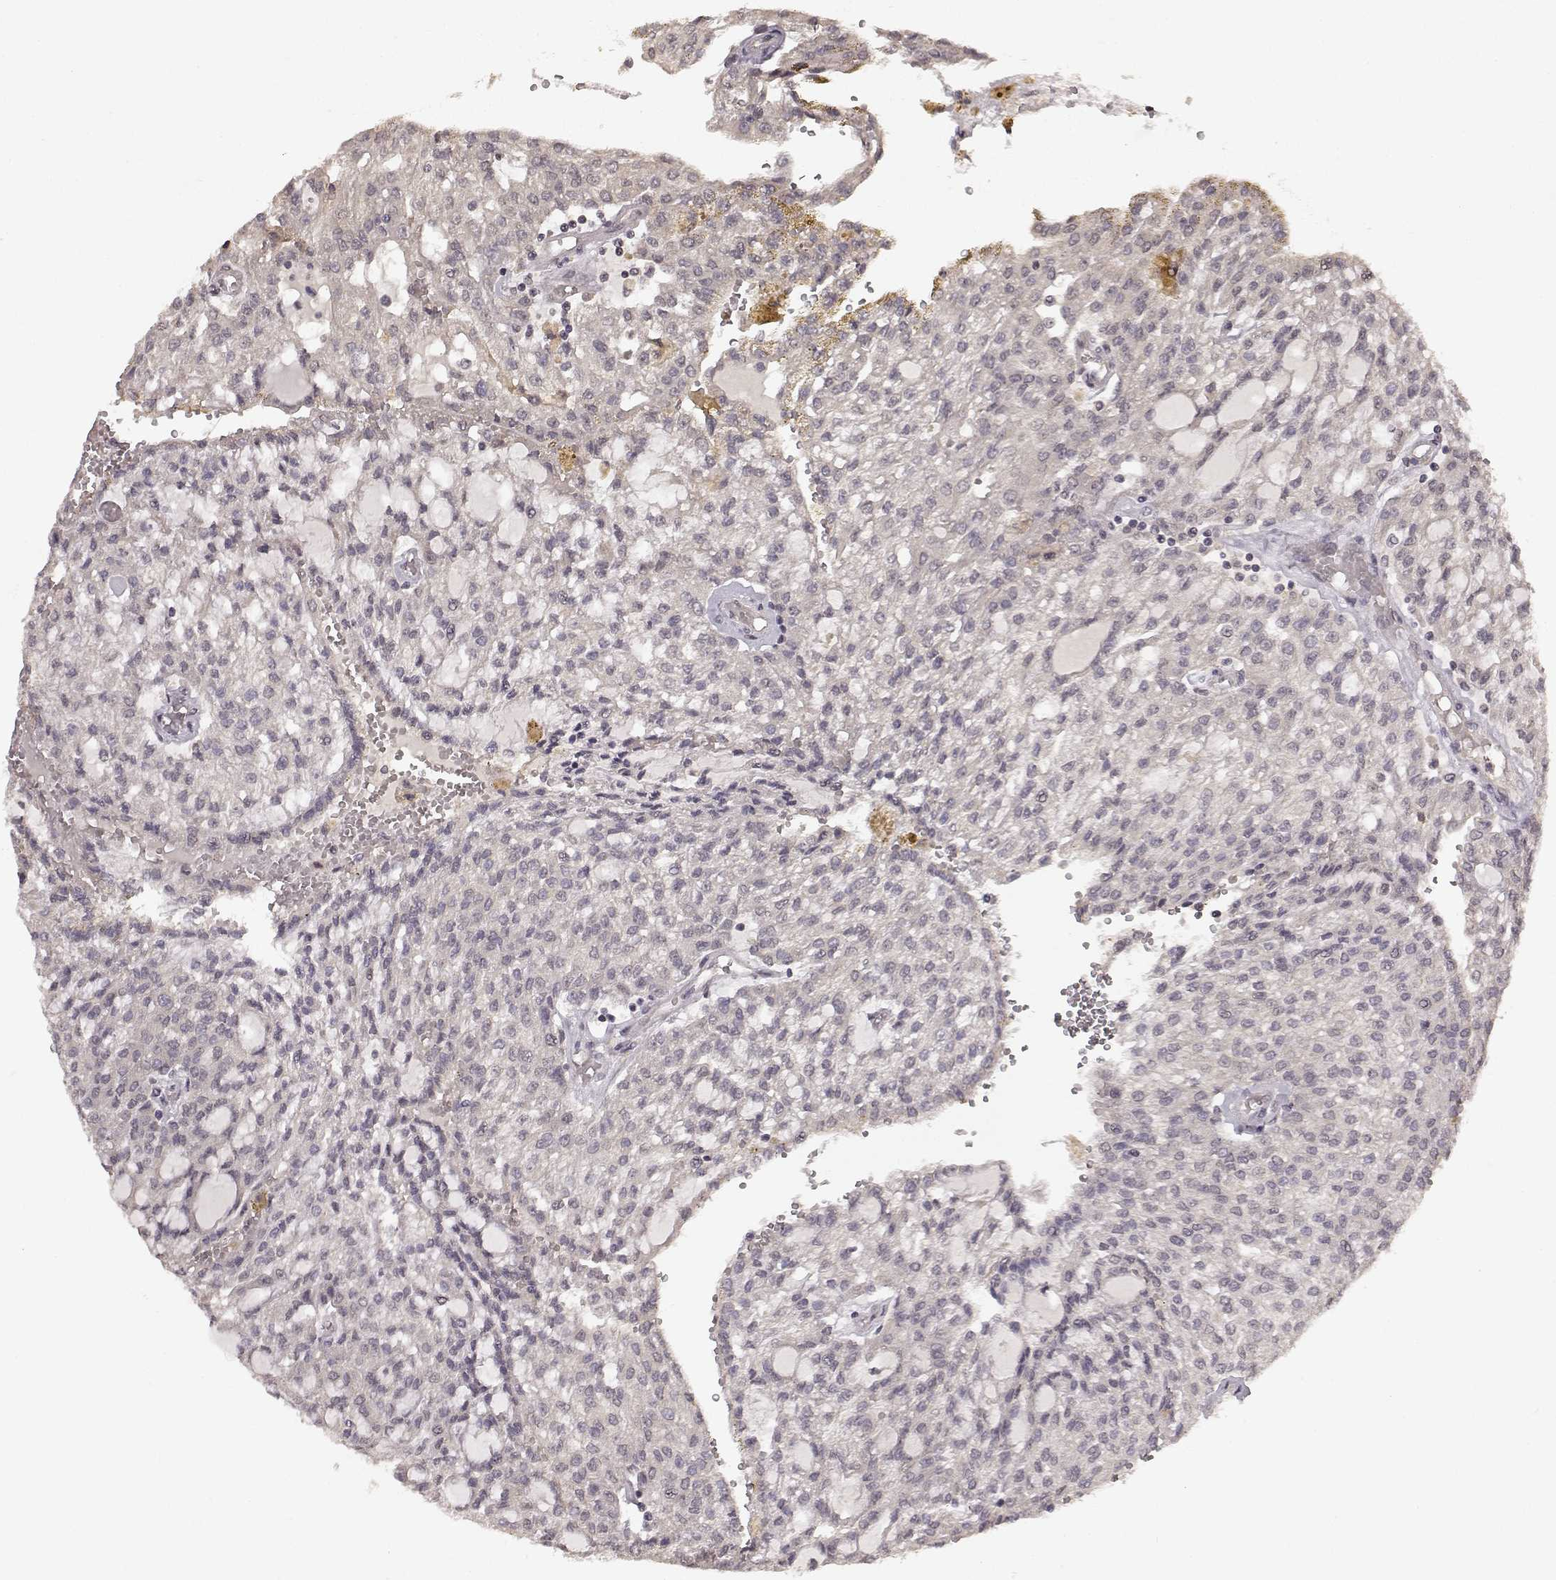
{"staining": {"intensity": "negative", "quantity": "none", "location": "none"}, "tissue": "renal cancer", "cell_type": "Tumor cells", "image_type": "cancer", "snomed": [{"axis": "morphology", "description": "Adenocarcinoma, NOS"}, {"axis": "topography", "description": "Kidney"}], "caption": "Tumor cells show no significant positivity in adenocarcinoma (renal). (DAB (3,3'-diaminobenzidine) immunohistochemistry (IHC) with hematoxylin counter stain).", "gene": "NTRK2", "patient": {"sex": "male", "age": 63}}